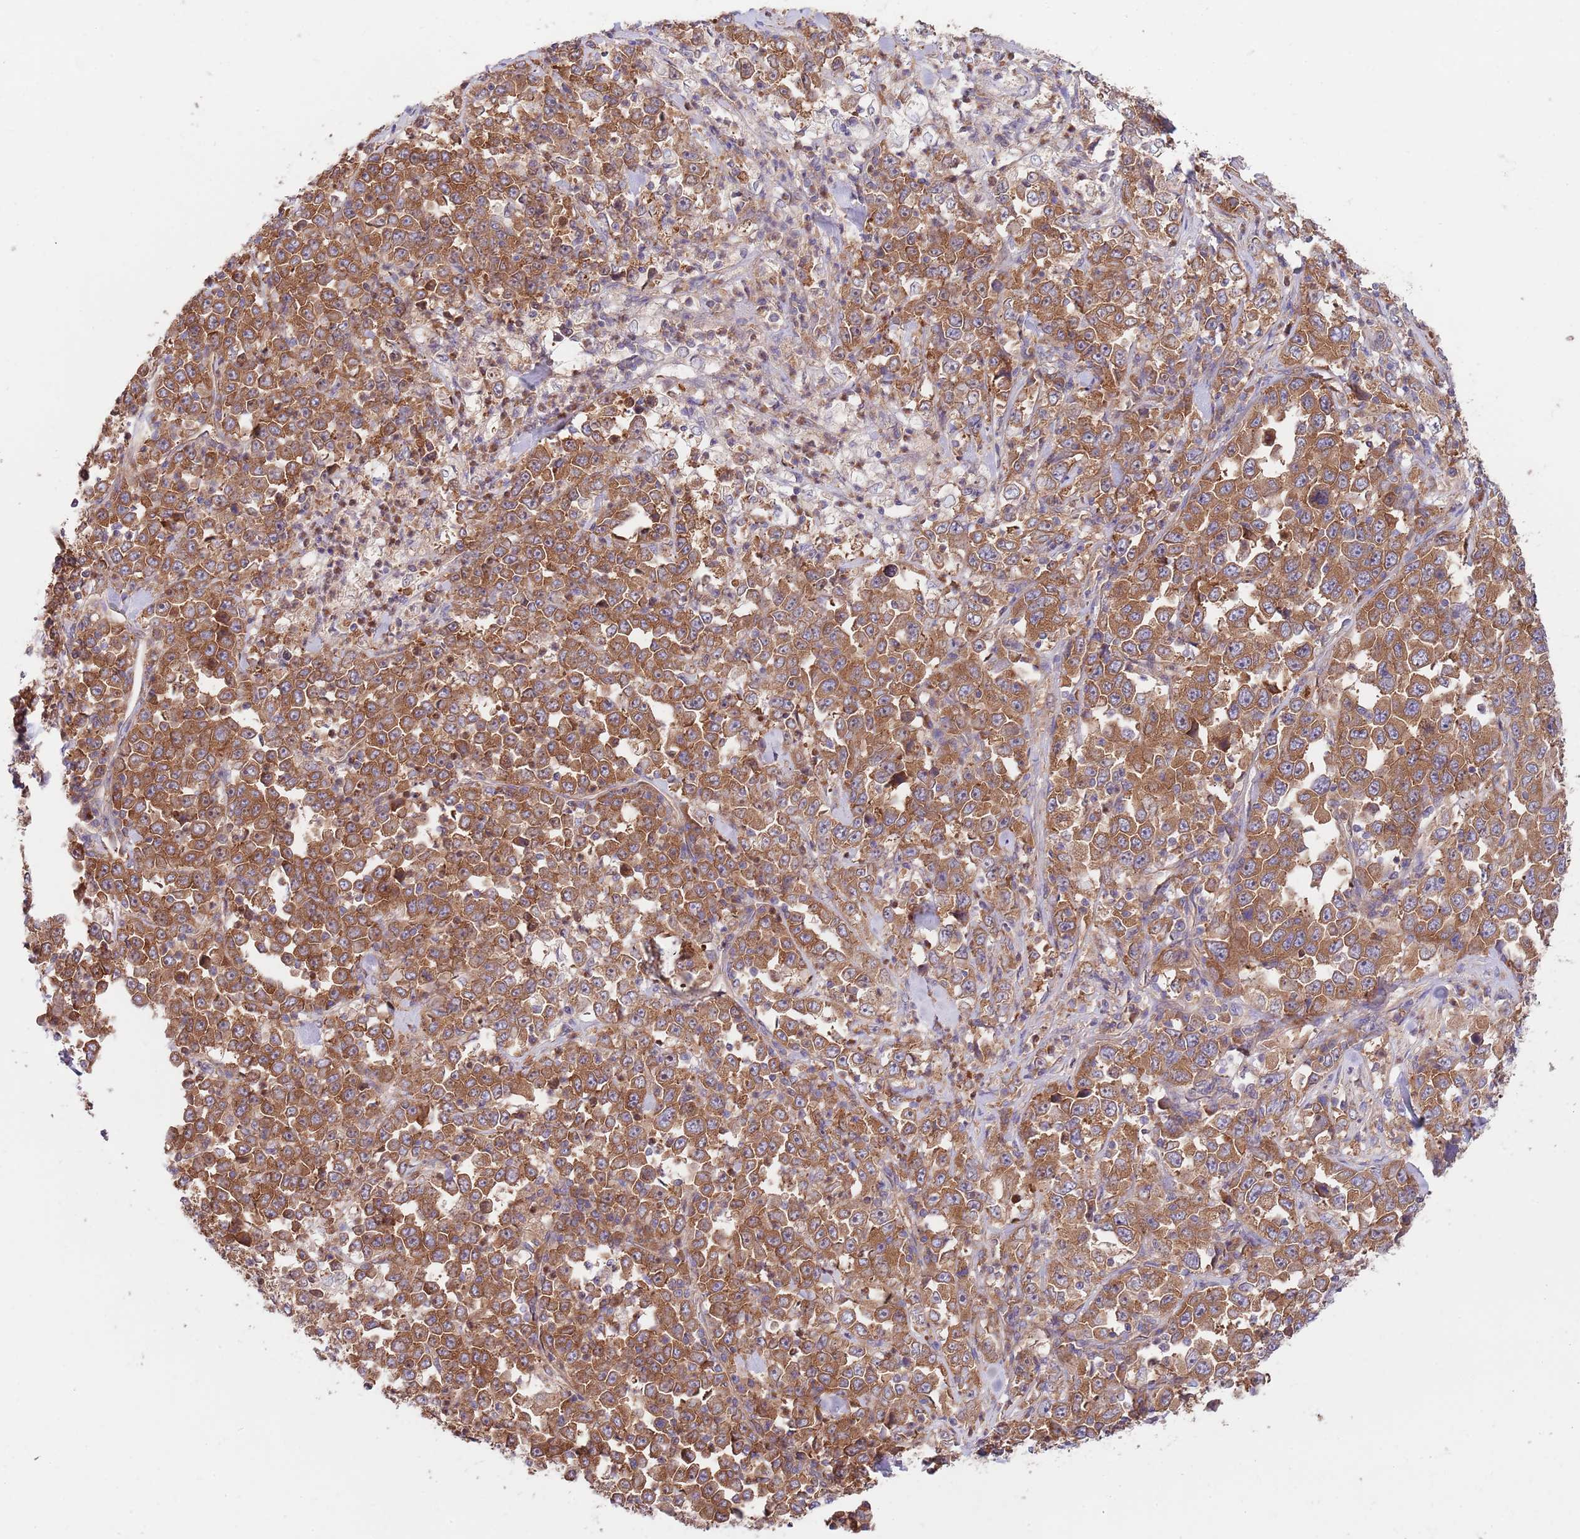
{"staining": {"intensity": "moderate", "quantity": ">75%", "location": "cytoplasmic/membranous"}, "tissue": "stomach cancer", "cell_type": "Tumor cells", "image_type": "cancer", "snomed": [{"axis": "morphology", "description": "Normal tissue, NOS"}, {"axis": "morphology", "description": "Adenocarcinoma, NOS"}, {"axis": "topography", "description": "Stomach, upper"}, {"axis": "topography", "description": "Stomach"}], "caption": "Protein analysis of adenocarcinoma (stomach) tissue demonstrates moderate cytoplasmic/membranous expression in approximately >75% of tumor cells.", "gene": "EIF3F", "patient": {"sex": "male", "age": 59}}